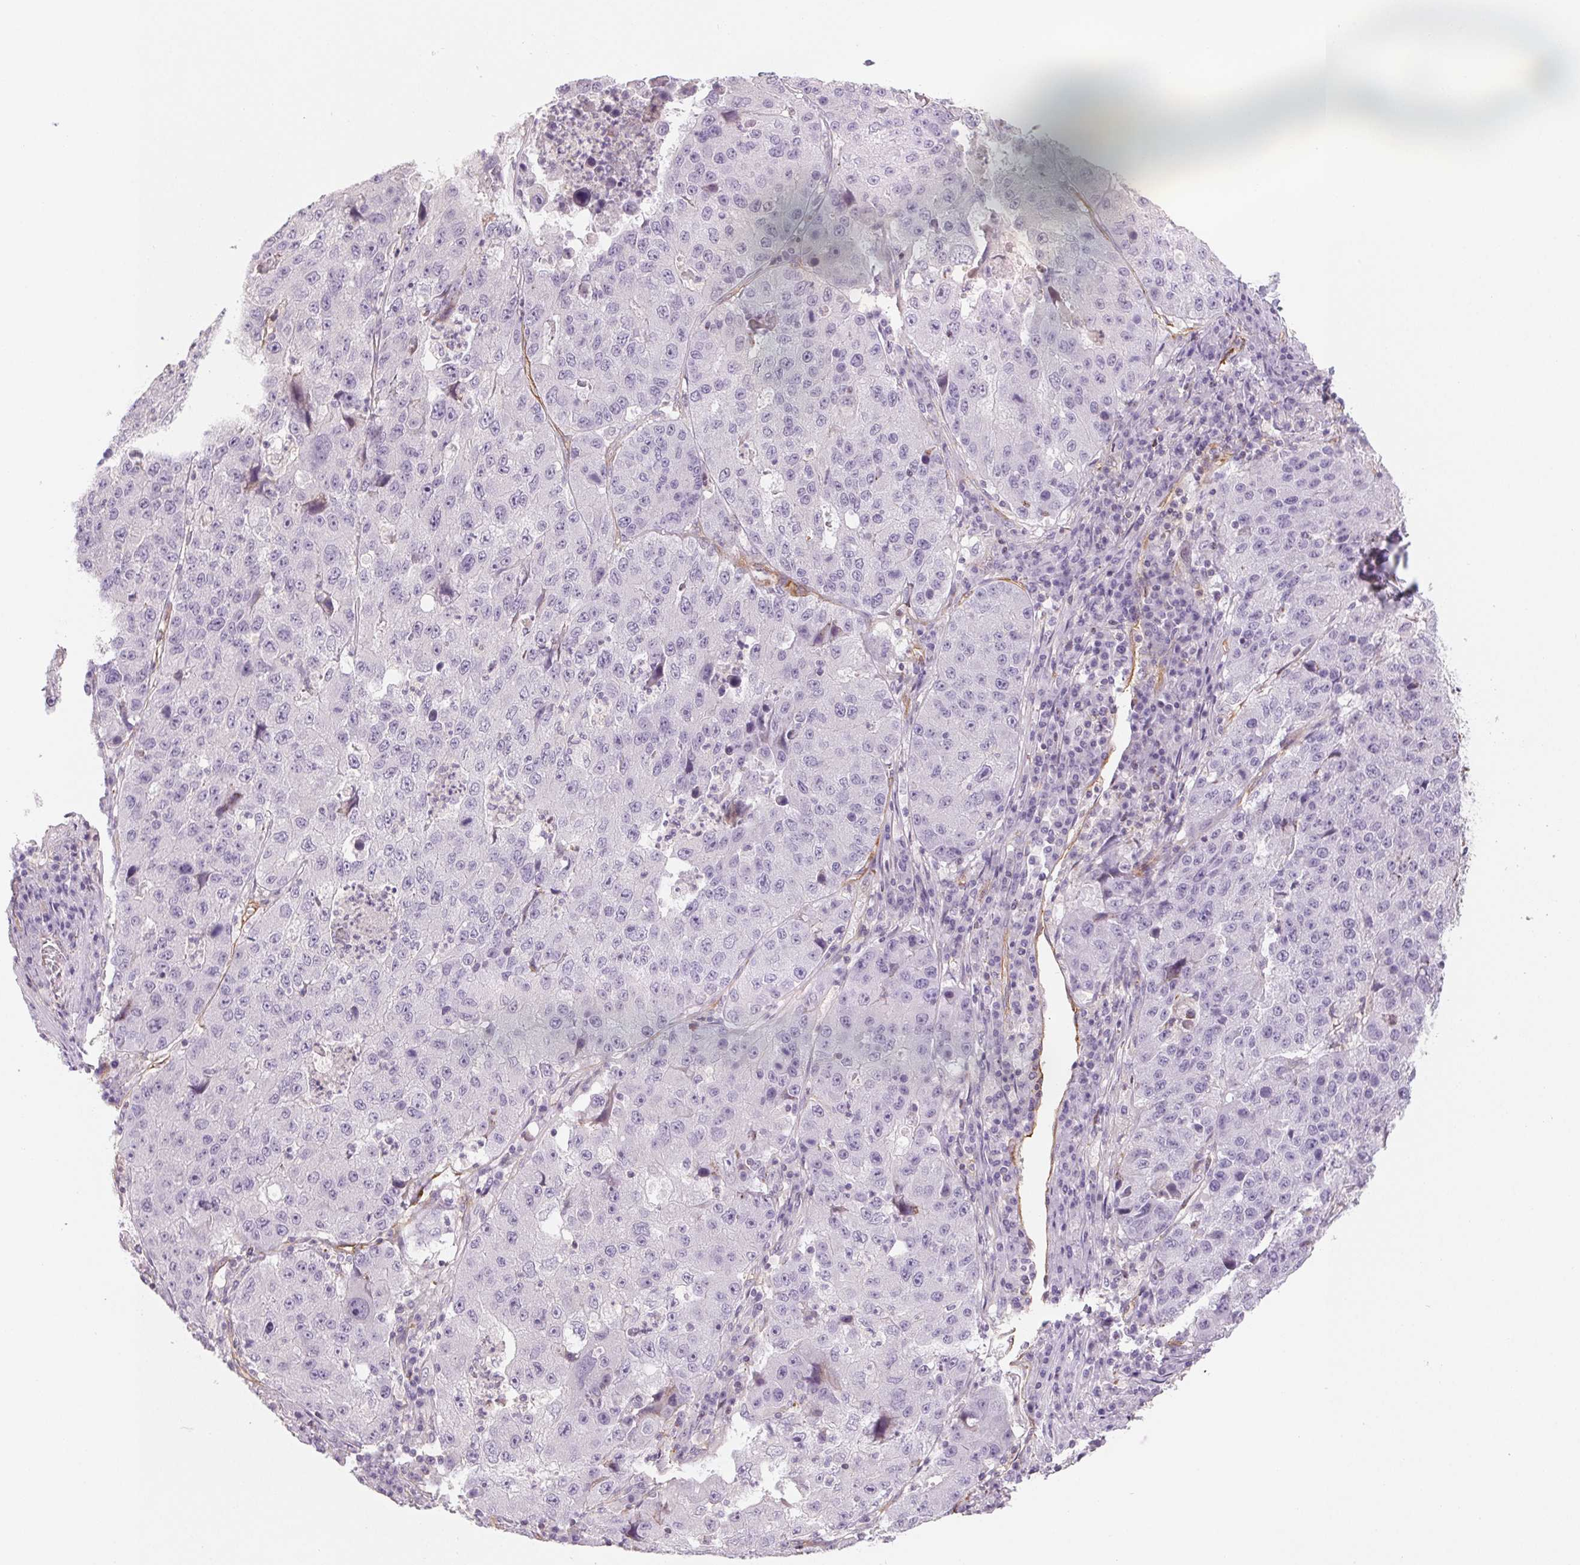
{"staining": {"intensity": "negative", "quantity": "none", "location": "none"}, "tissue": "stomach cancer", "cell_type": "Tumor cells", "image_type": "cancer", "snomed": [{"axis": "morphology", "description": "Adenocarcinoma, NOS"}, {"axis": "topography", "description": "Stomach"}], "caption": "Tumor cells are negative for protein expression in human stomach cancer (adenocarcinoma).", "gene": "ANKRD13B", "patient": {"sex": "male", "age": 71}}